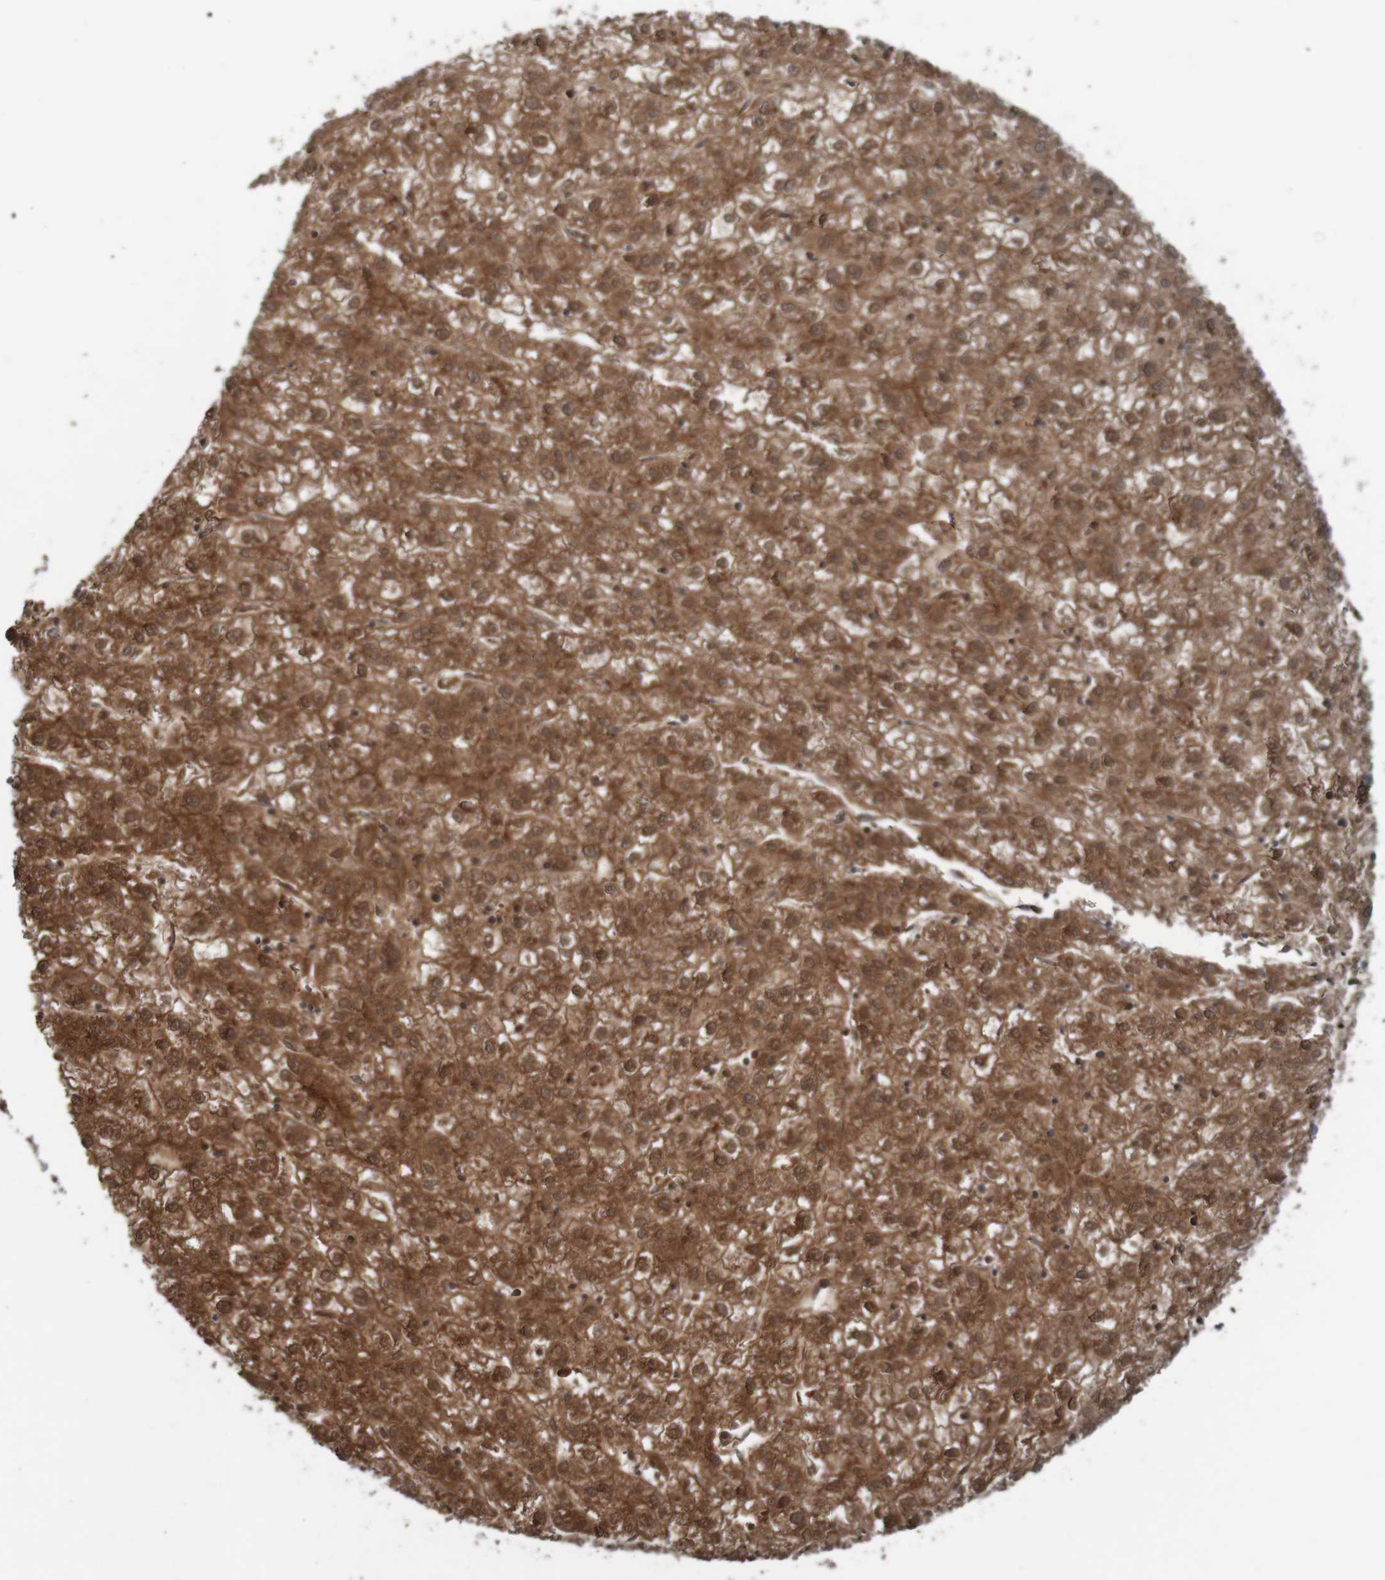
{"staining": {"intensity": "moderate", "quantity": ">75%", "location": "cytoplasmic/membranous"}, "tissue": "liver cancer", "cell_type": "Tumor cells", "image_type": "cancer", "snomed": [{"axis": "morphology", "description": "Carcinoma, Hepatocellular, NOS"}, {"axis": "topography", "description": "Liver"}], "caption": "Hepatocellular carcinoma (liver) stained for a protein (brown) exhibits moderate cytoplasmic/membranous positive staining in about >75% of tumor cells.", "gene": "ARHGEF11", "patient": {"sex": "male", "age": 72}}